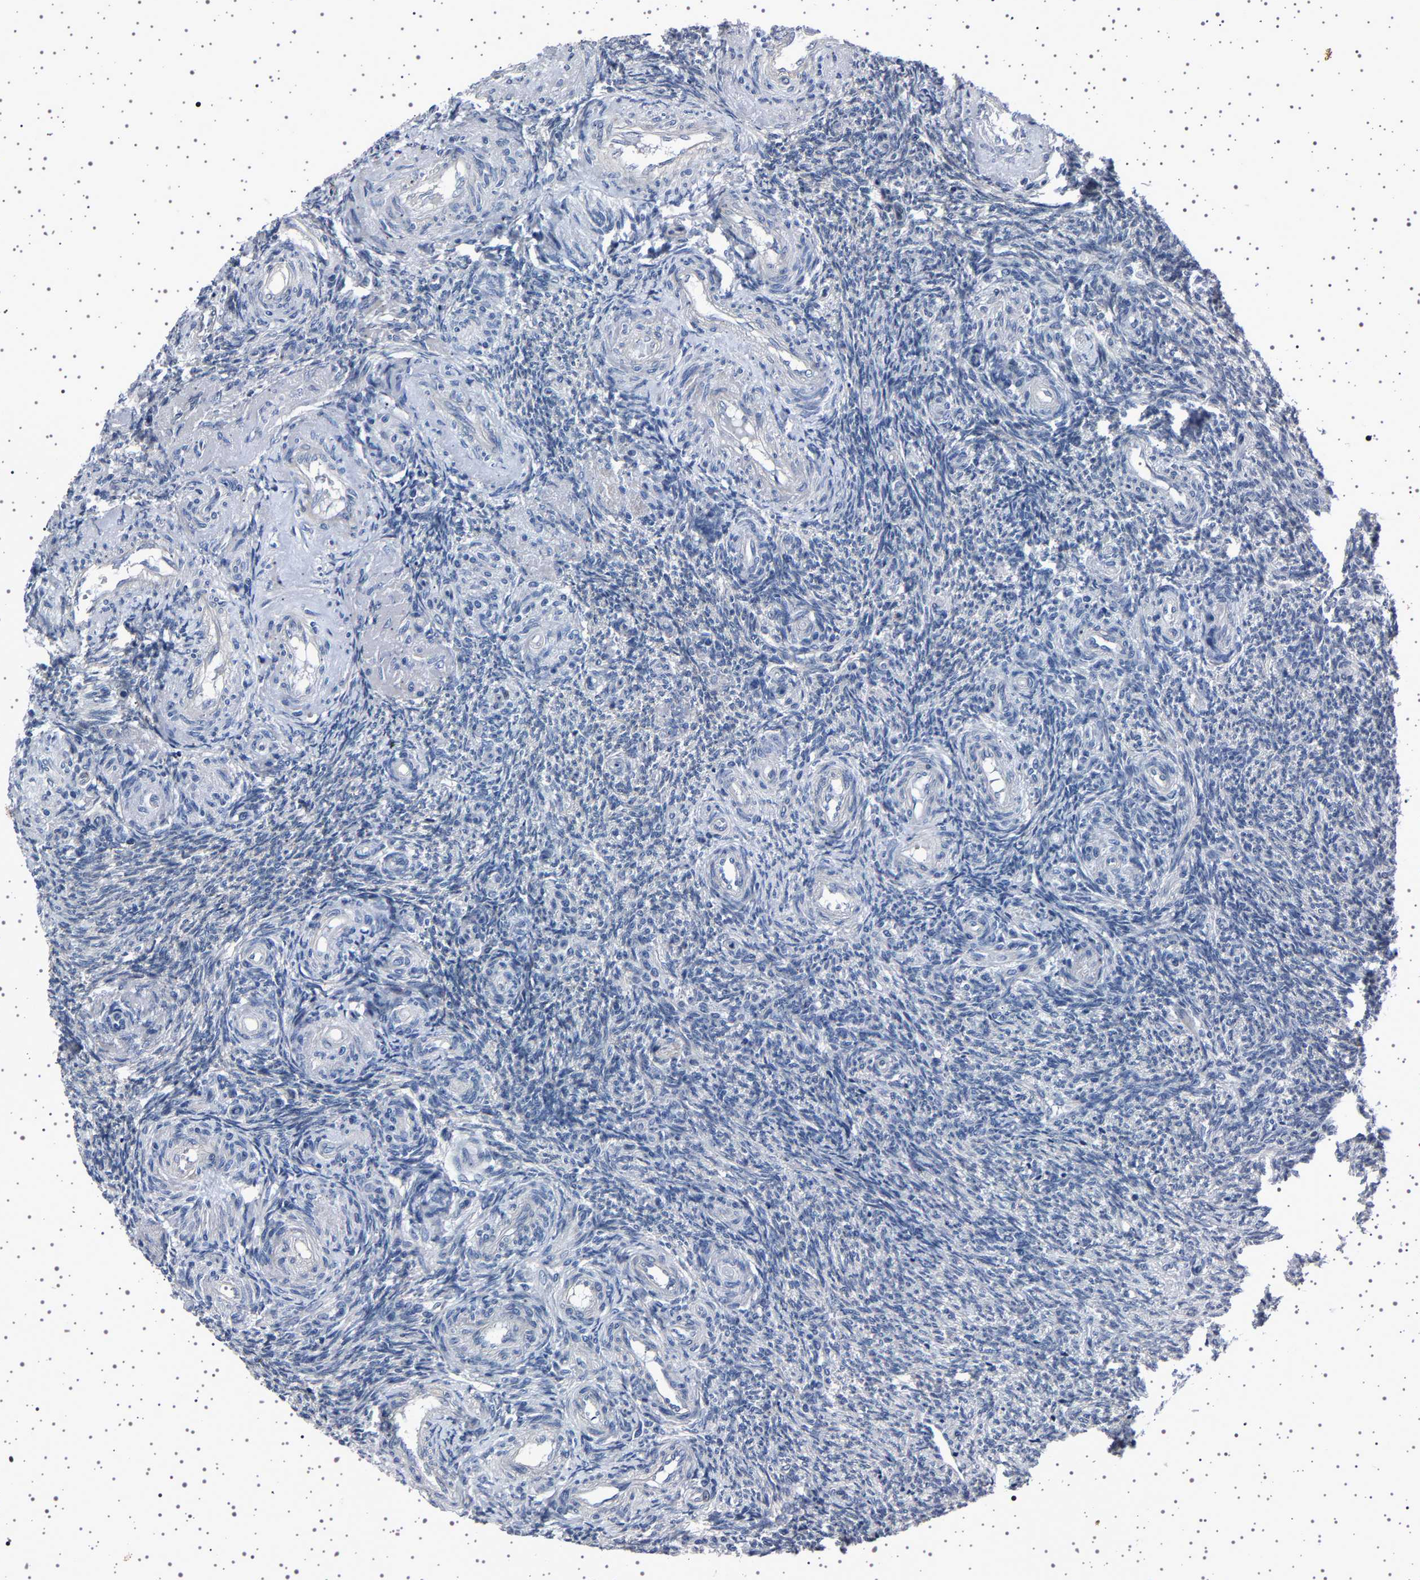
{"staining": {"intensity": "weak", "quantity": "25%-75%", "location": "cytoplasmic/membranous"}, "tissue": "ovary", "cell_type": "Follicle cells", "image_type": "normal", "snomed": [{"axis": "morphology", "description": "Normal tissue, NOS"}, {"axis": "topography", "description": "Ovary"}], "caption": "IHC staining of benign ovary, which demonstrates low levels of weak cytoplasmic/membranous expression in about 25%-75% of follicle cells indicating weak cytoplasmic/membranous protein expression. The staining was performed using DAB (brown) for protein detection and nuclei were counterstained in hematoxylin (blue).", "gene": "PAK5", "patient": {"sex": "female", "age": 41}}